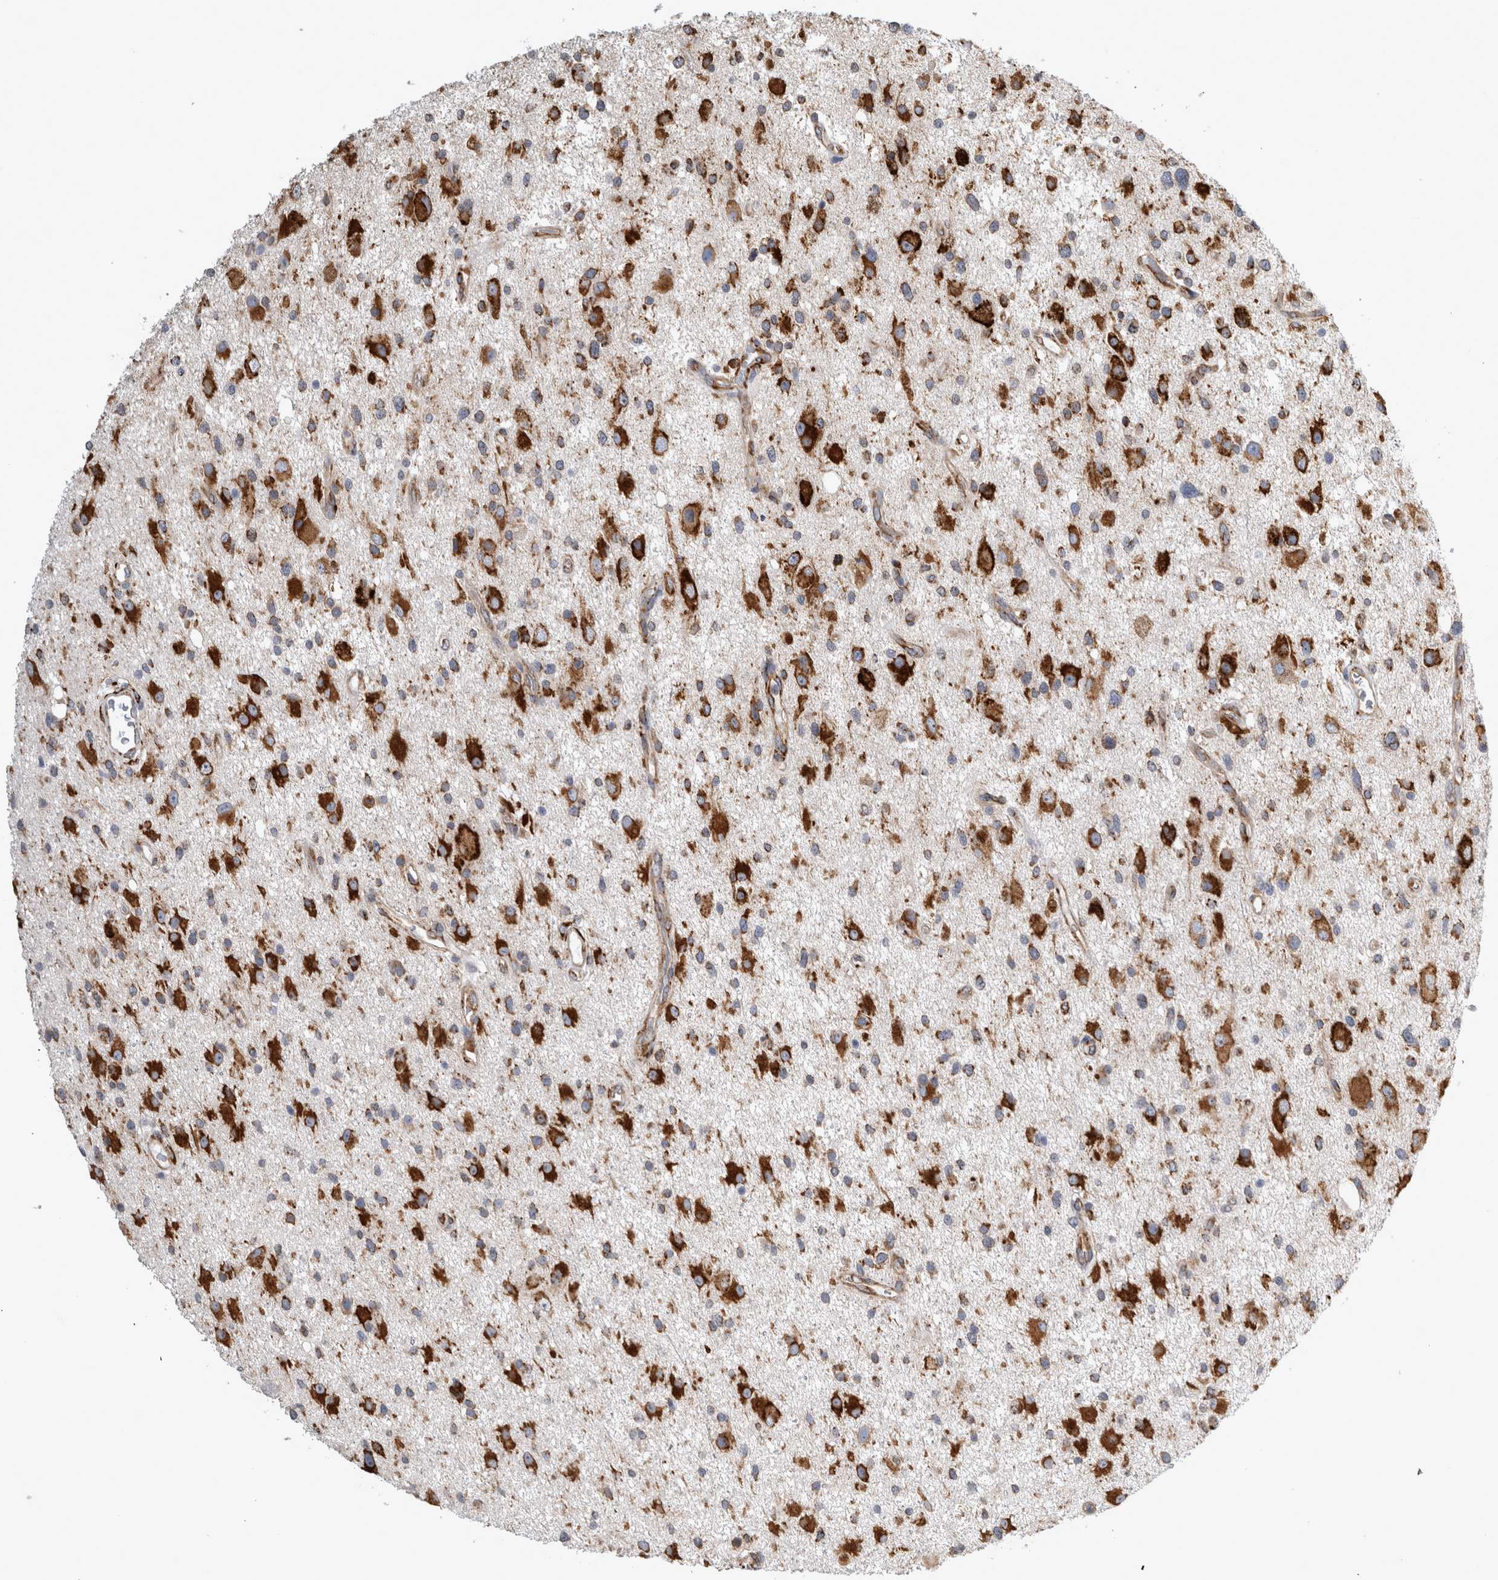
{"staining": {"intensity": "strong", "quantity": "25%-75%", "location": "cytoplasmic/membranous"}, "tissue": "glioma", "cell_type": "Tumor cells", "image_type": "cancer", "snomed": [{"axis": "morphology", "description": "Glioma, malignant, High grade"}, {"axis": "topography", "description": "Brain"}], "caption": "DAB (3,3'-diaminobenzidine) immunohistochemical staining of high-grade glioma (malignant) displays strong cytoplasmic/membranous protein staining in about 25%-75% of tumor cells.", "gene": "FHIP2B", "patient": {"sex": "male", "age": 33}}